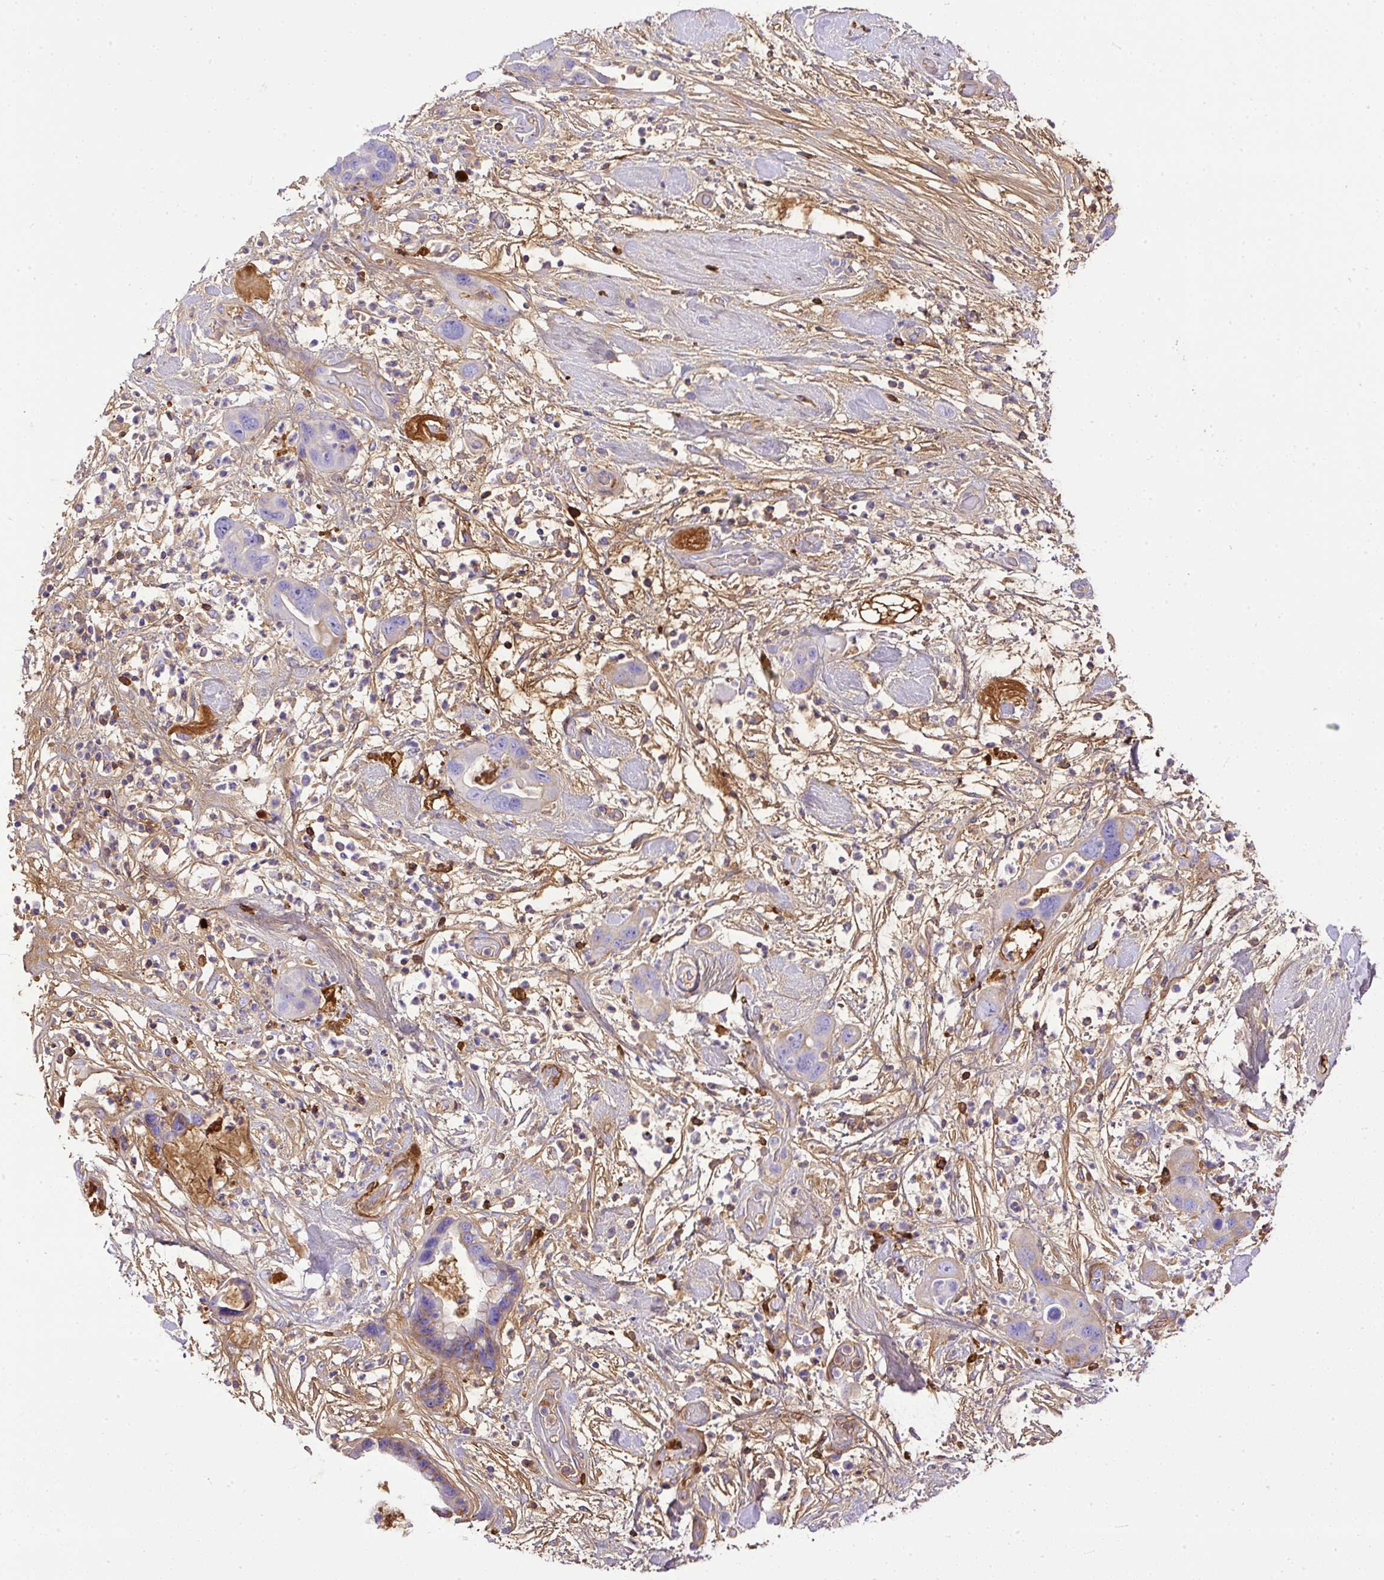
{"staining": {"intensity": "moderate", "quantity": "25%-75%", "location": "cytoplasmic/membranous"}, "tissue": "pancreatic cancer", "cell_type": "Tumor cells", "image_type": "cancer", "snomed": [{"axis": "morphology", "description": "Adenocarcinoma, NOS"}, {"axis": "topography", "description": "Pancreas"}], "caption": "A micrograph showing moderate cytoplasmic/membranous staining in about 25%-75% of tumor cells in pancreatic adenocarcinoma, as visualized by brown immunohistochemical staining.", "gene": "CLEC3B", "patient": {"sex": "female", "age": 71}}